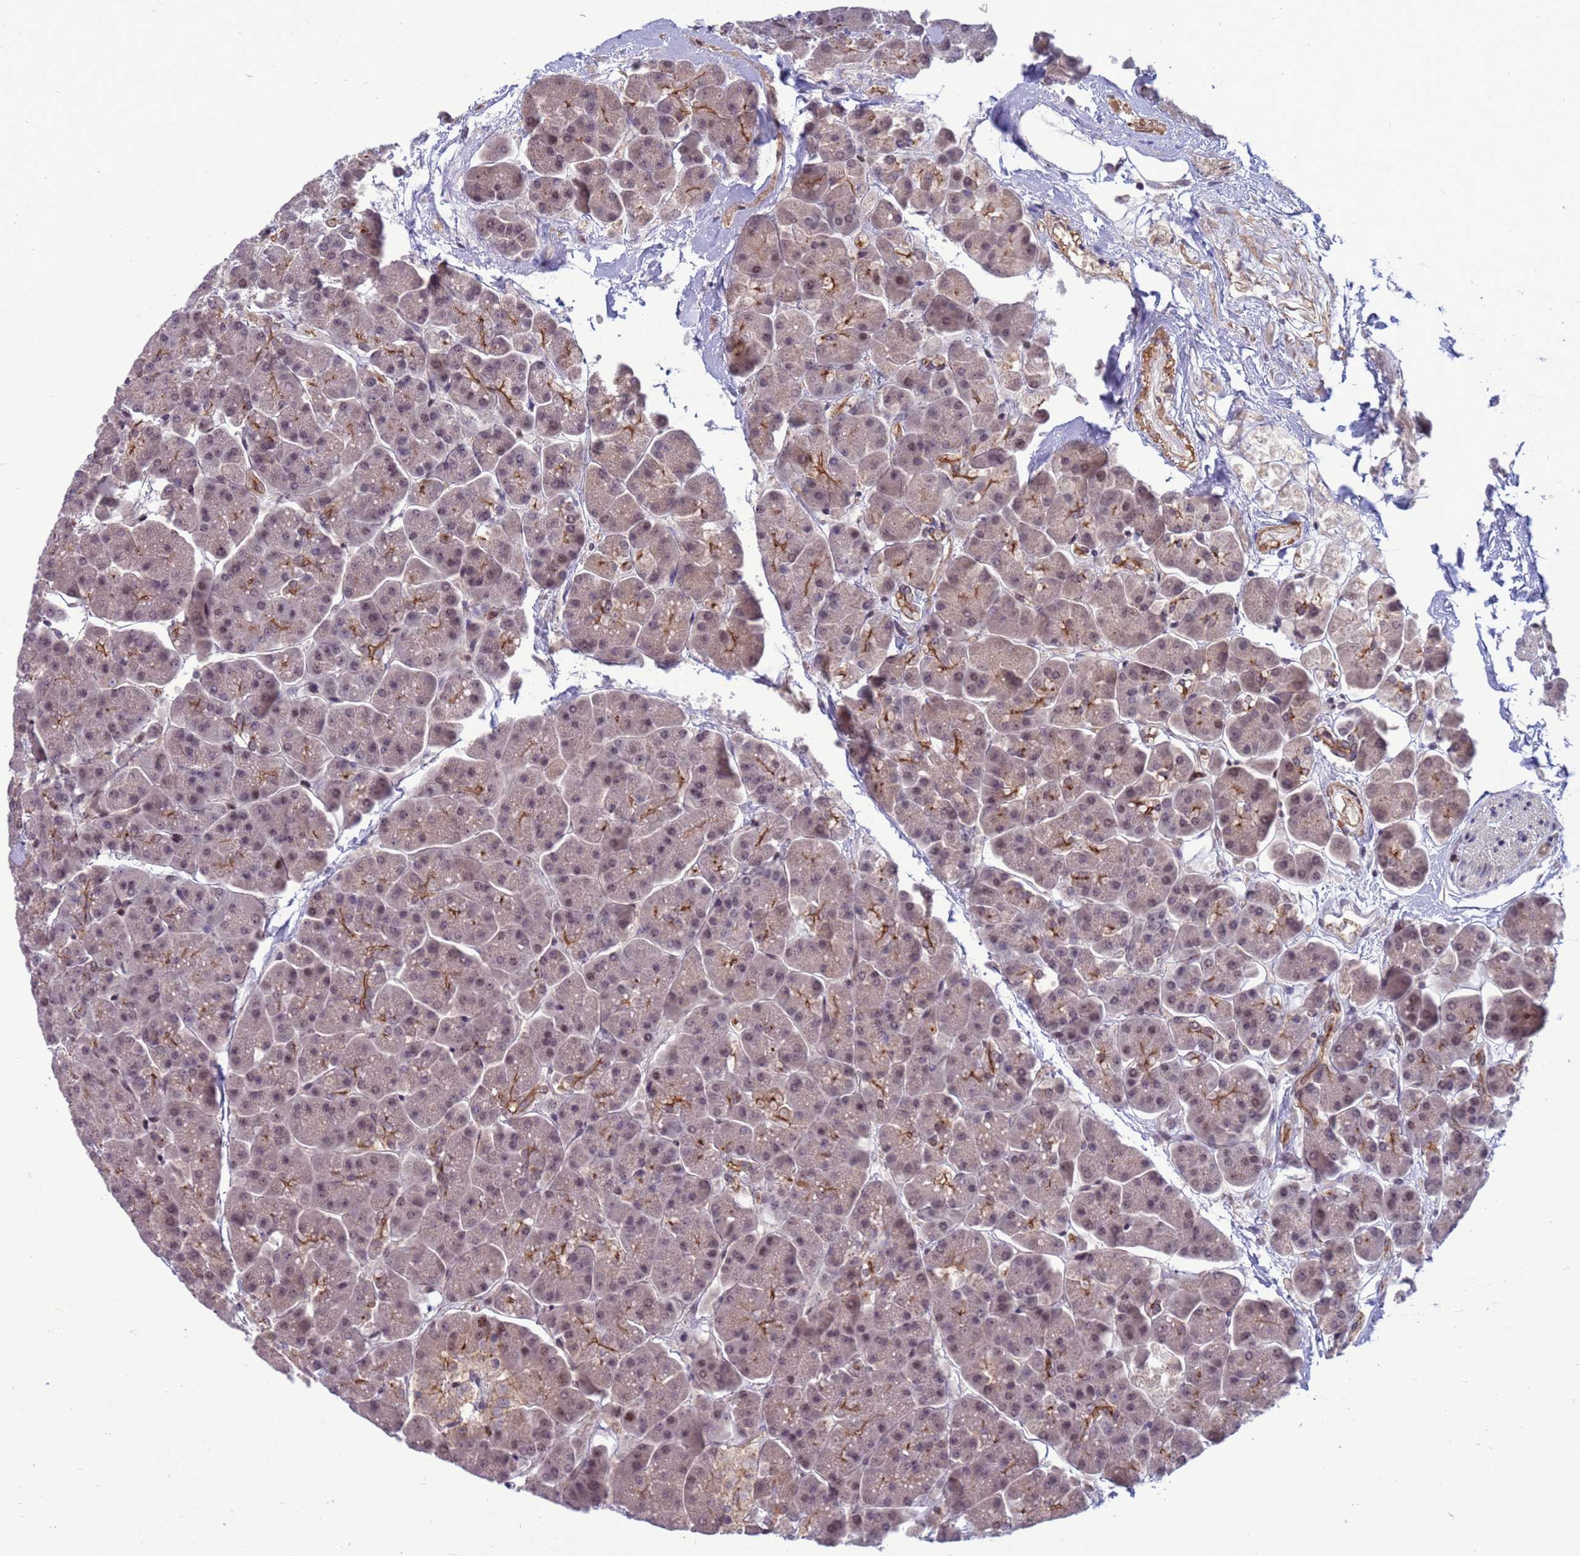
{"staining": {"intensity": "moderate", "quantity": "25%-75%", "location": "cytoplasmic/membranous,nuclear"}, "tissue": "pancreas", "cell_type": "Exocrine glandular cells", "image_type": "normal", "snomed": [{"axis": "morphology", "description": "Normal tissue, NOS"}, {"axis": "topography", "description": "Pancreas"}, {"axis": "topography", "description": "Peripheral nerve tissue"}], "caption": "Immunohistochemistry (IHC) histopathology image of unremarkable pancreas: pancreas stained using immunohistochemistry (IHC) exhibits medium levels of moderate protein expression localized specifically in the cytoplasmic/membranous,nuclear of exocrine glandular cells, appearing as a cytoplasmic/membranous,nuclear brown color.", "gene": "NSL1", "patient": {"sex": "male", "age": 54}}